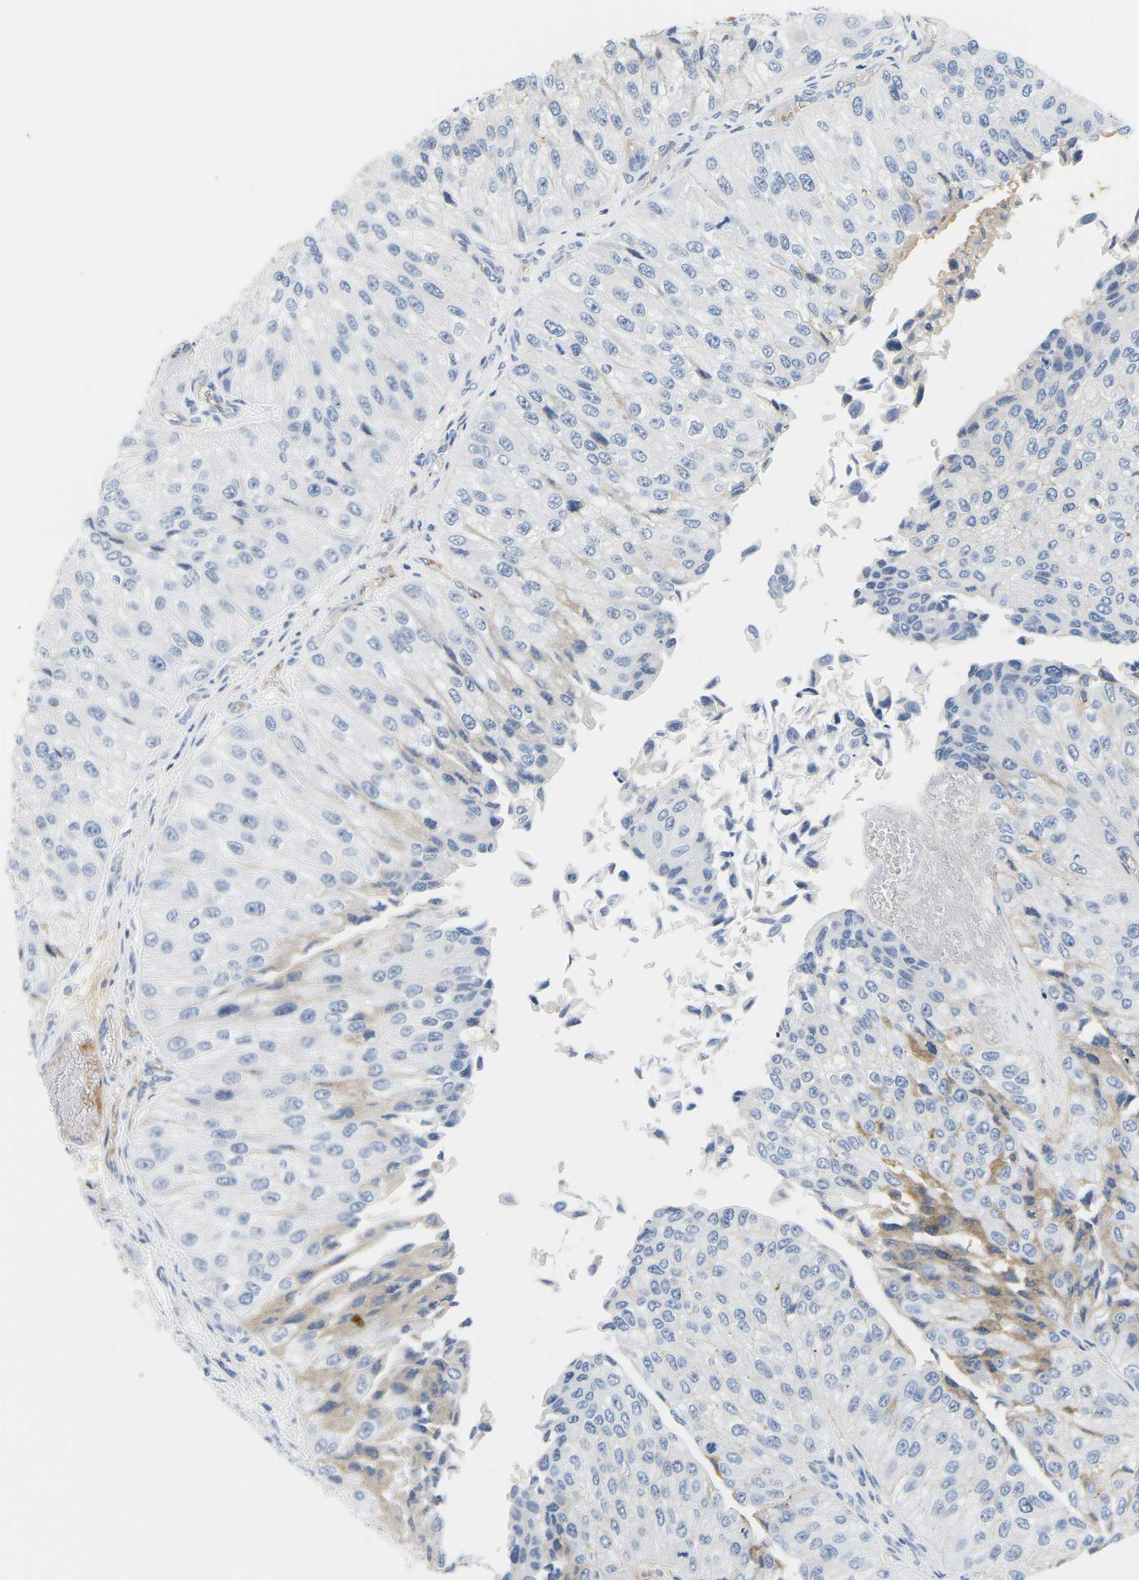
{"staining": {"intensity": "negative", "quantity": "none", "location": "none"}, "tissue": "urothelial cancer", "cell_type": "Tumor cells", "image_type": "cancer", "snomed": [{"axis": "morphology", "description": "Urothelial carcinoma, High grade"}, {"axis": "topography", "description": "Kidney"}, {"axis": "topography", "description": "Urinary bladder"}], "caption": "This is an IHC histopathology image of human high-grade urothelial carcinoma. There is no staining in tumor cells.", "gene": "APOB", "patient": {"sex": "male", "age": 77}}